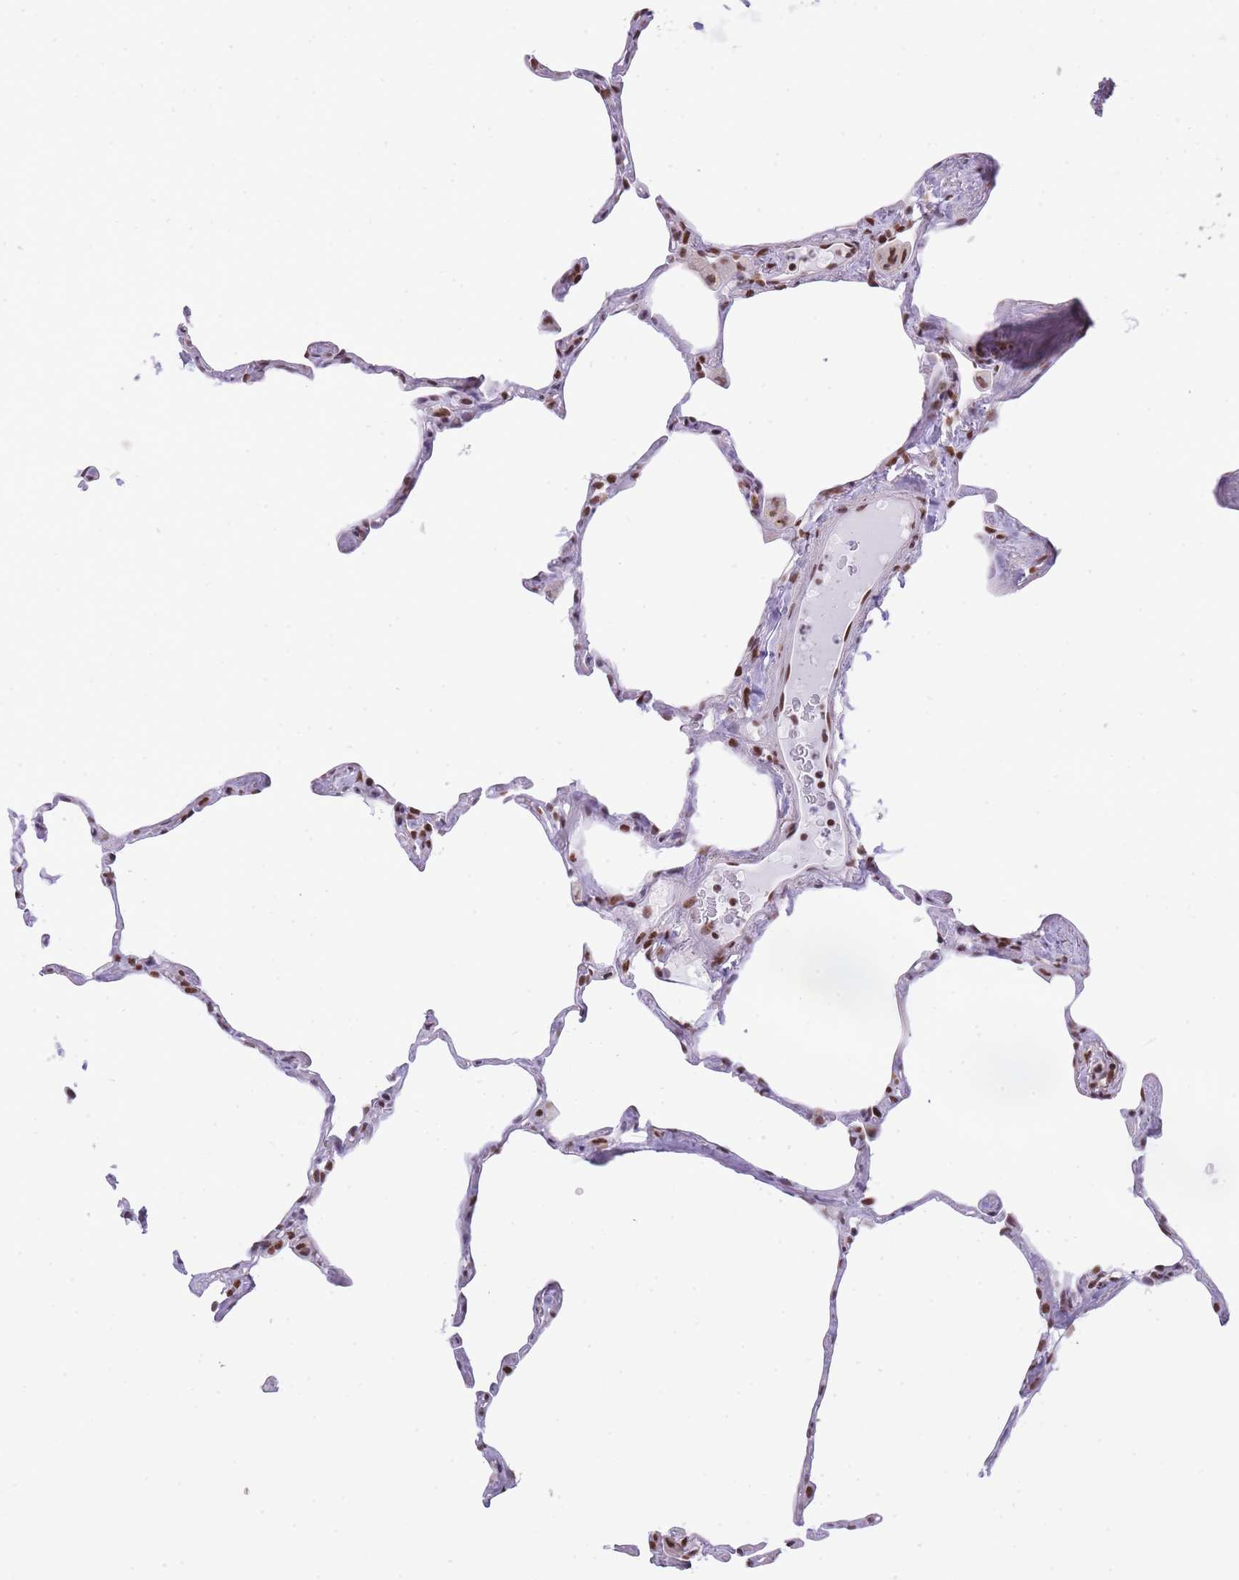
{"staining": {"intensity": "moderate", "quantity": "25%-75%", "location": "nuclear"}, "tissue": "lung", "cell_type": "Alveolar cells", "image_type": "normal", "snomed": [{"axis": "morphology", "description": "Normal tissue, NOS"}, {"axis": "topography", "description": "Lung"}], "caption": "Immunohistochemical staining of normal human lung exhibits medium levels of moderate nuclear expression in about 25%-75% of alveolar cells.", "gene": "EVC2", "patient": {"sex": "male", "age": 65}}